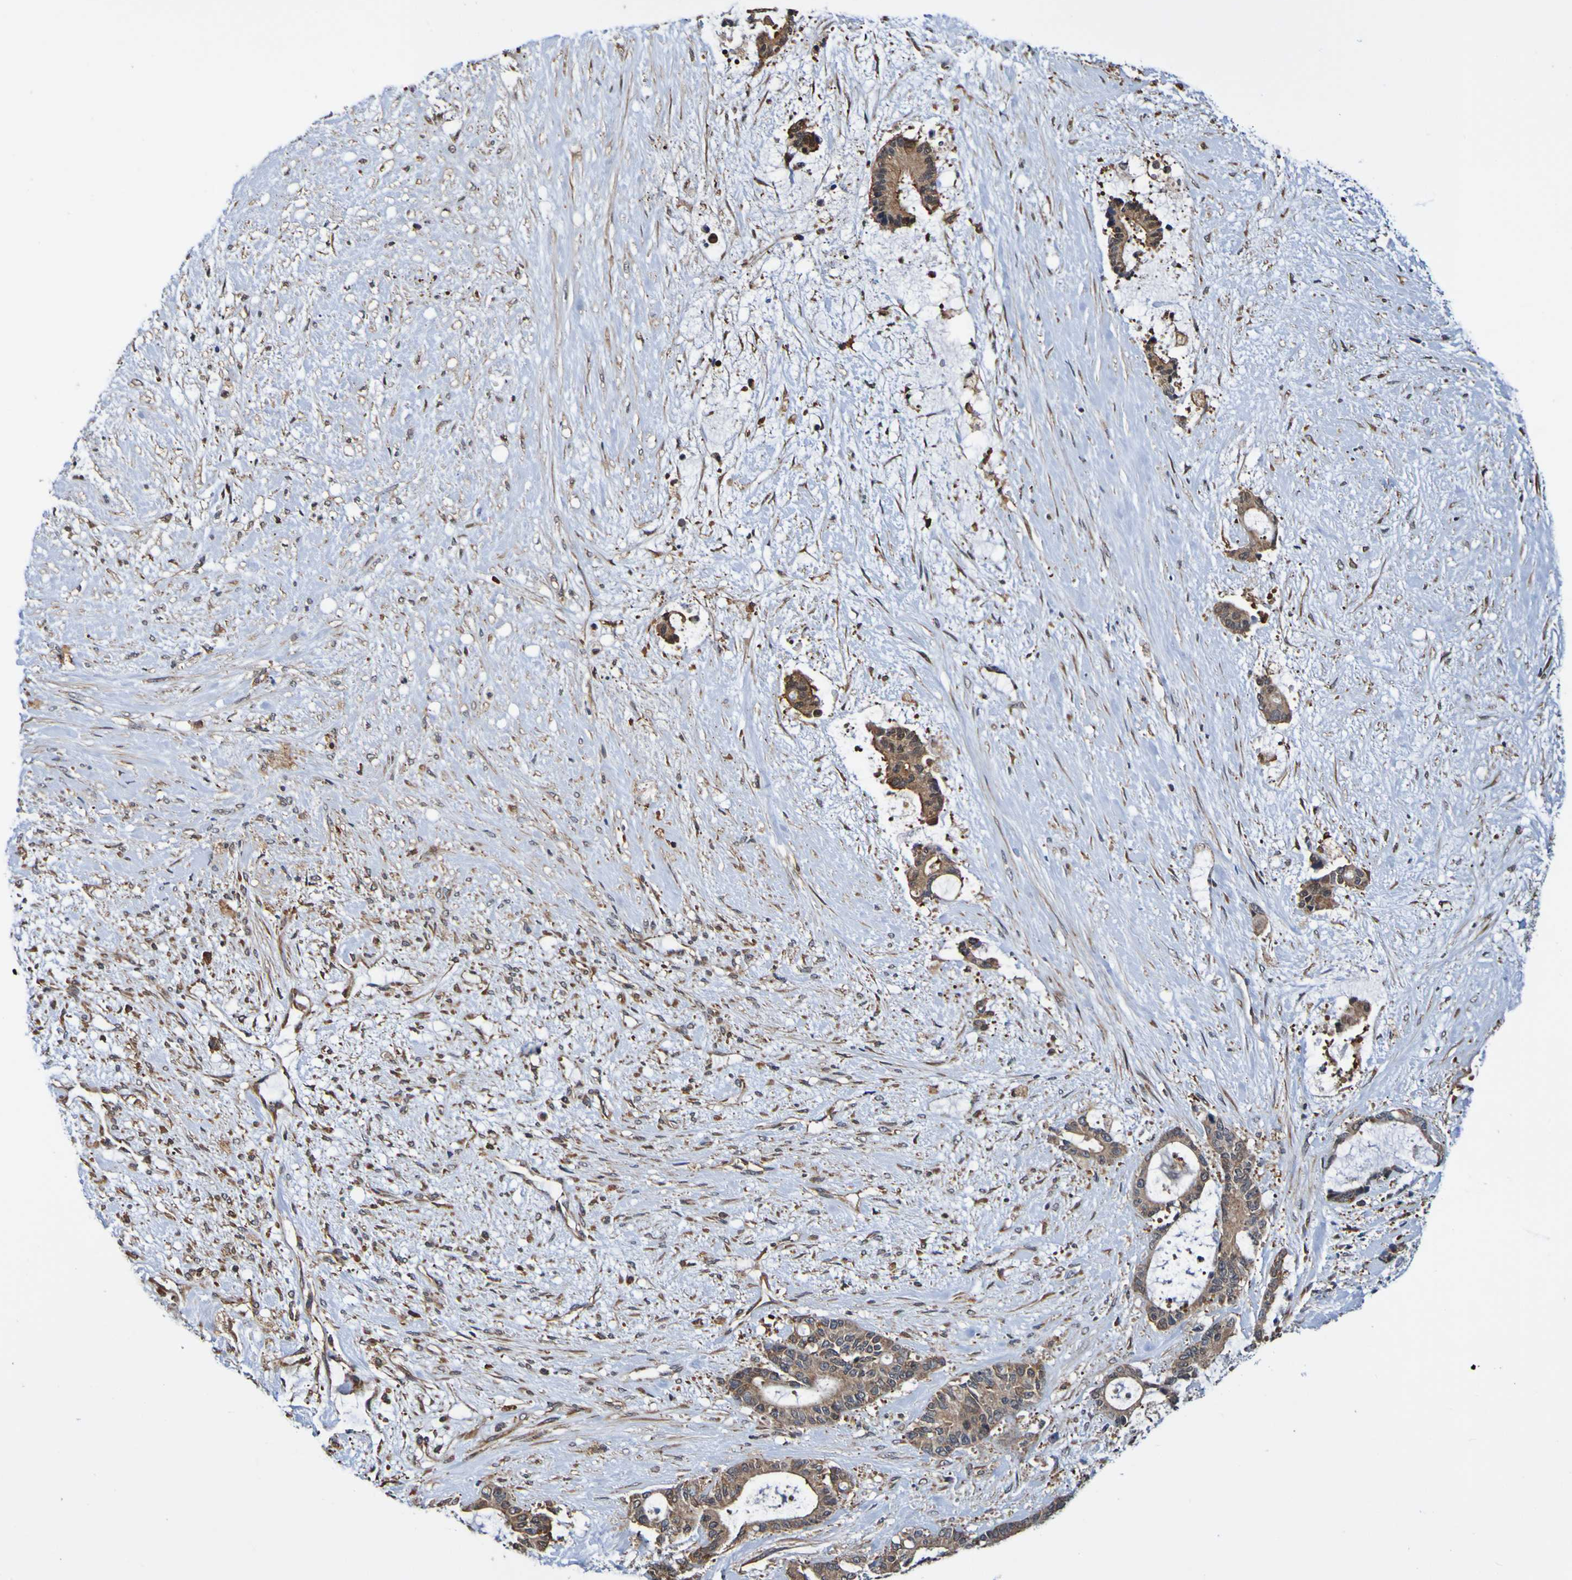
{"staining": {"intensity": "strong", "quantity": ">75%", "location": "cytoplasmic/membranous"}, "tissue": "liver cancer", "cell_type": "Tumor cells", "image_type": "cancer", "snomed": [{"axis": "morphology", "description": "Normal tissue, NOS"}, {"axis": "morphology", "description": "Cholangiocarcinoma"}, {"axis": "topography", "description": "Liver"}, {"axis": "topography", "description": "Peripheral nerve tissue"}], "caption": "Immunohistochemistry histopathology image of liver cancer stained for a protein (brown), which displays high levels of strong cytoplasmic/membranous positivity in about >75% of tumor cells.", "gene": "AXIN1", "patient": {"sex": "female", "age": 73}}